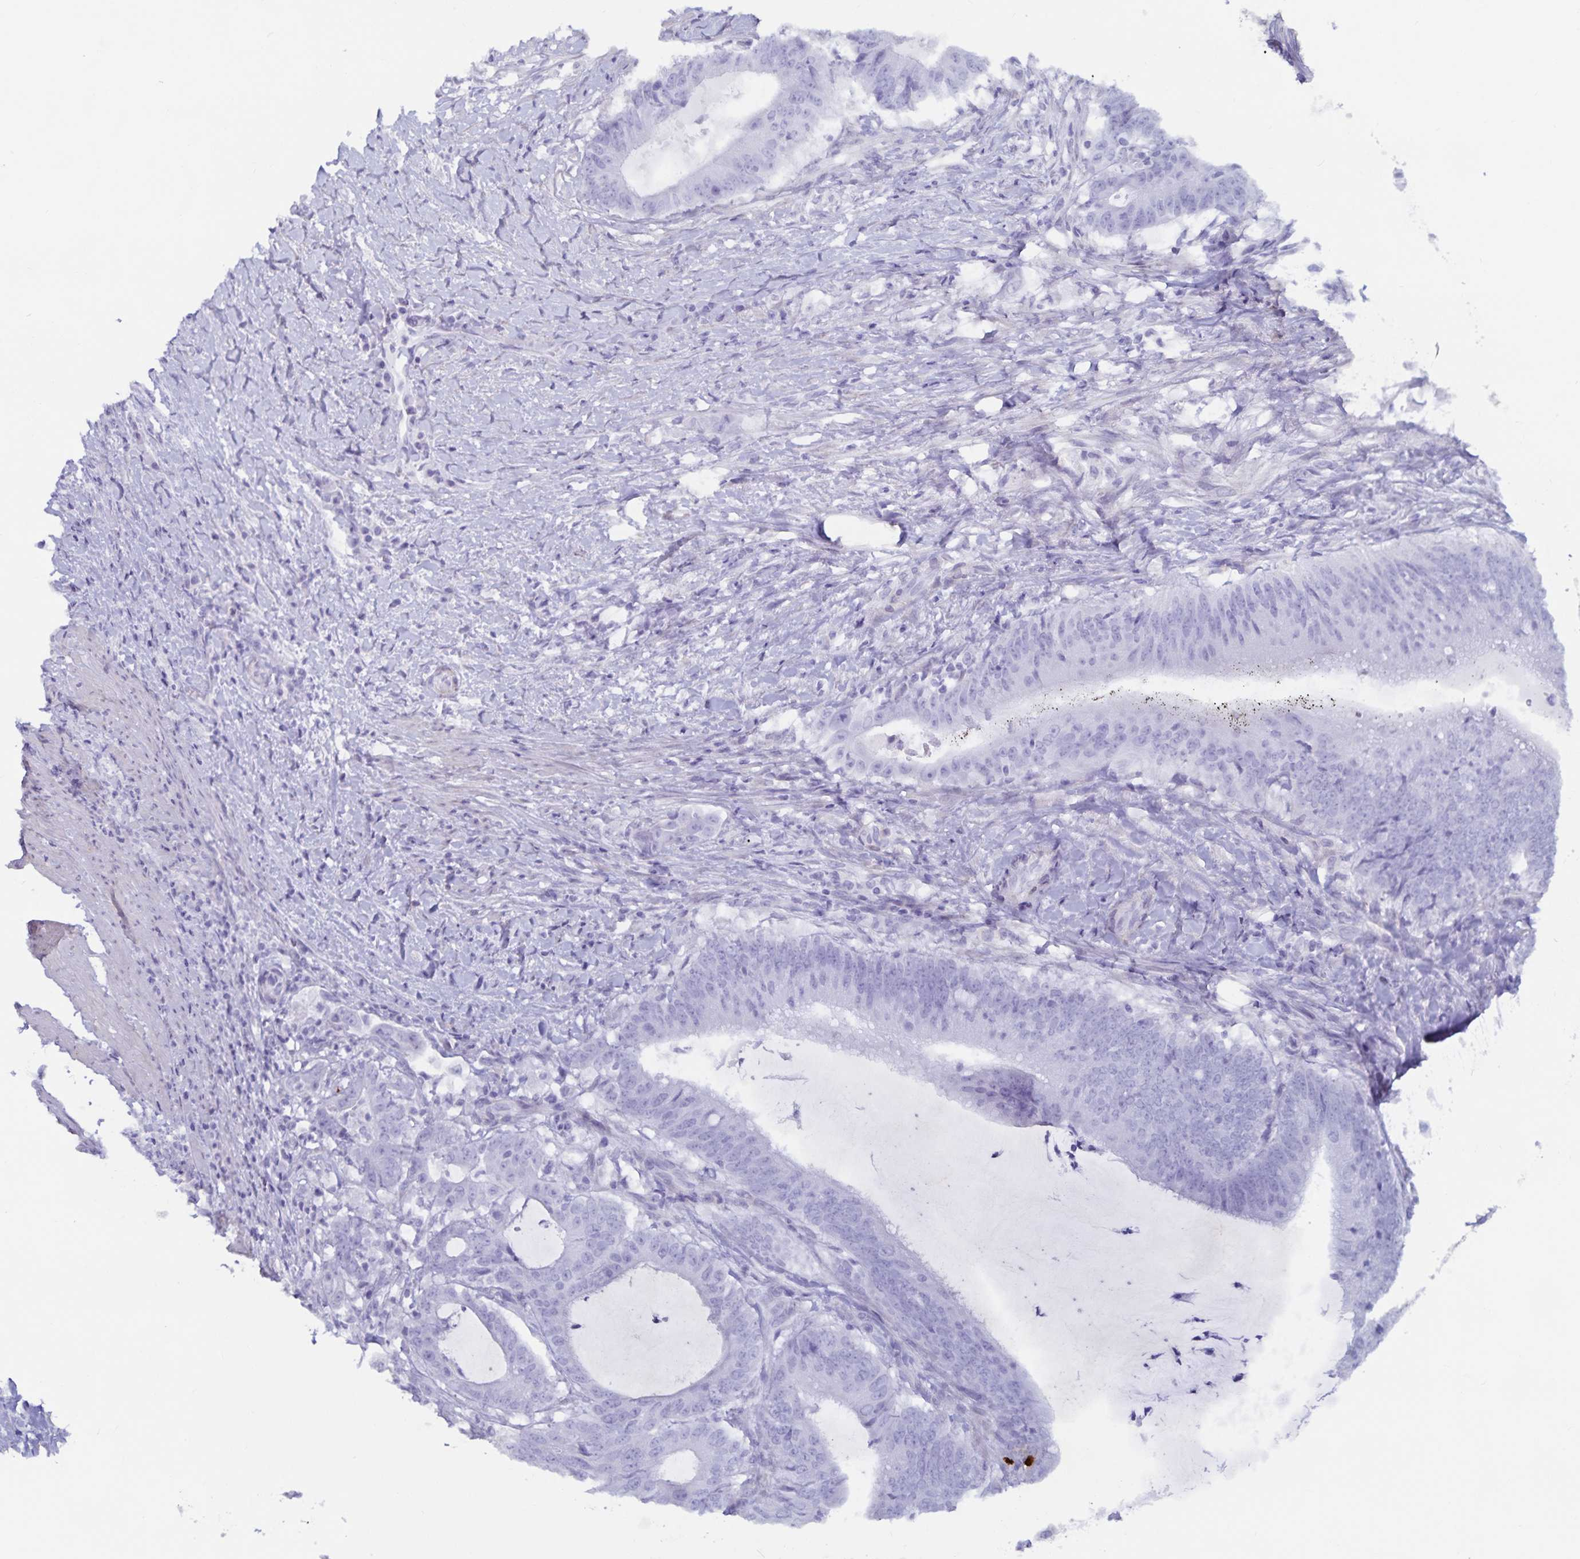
{"staining": {"intensity": "negative", "quantity": "none", "location": "none"}, "tissue": "colorectal cancer", "cell_type": "Tumor cells", "image_type": "cancer", "snomed": [{"axis": "morphology", "description": "Adenocarcinoma, NOS"}, {"axis": "topography", "description": "Colon"}], "caption": "This is an IHC photomicrograph of human colorectal cancer (adenocarcinoma). There is no positivity in tumor cells.", "gene": "GPR137", "patient": {"sex": "female", "age": 43}}